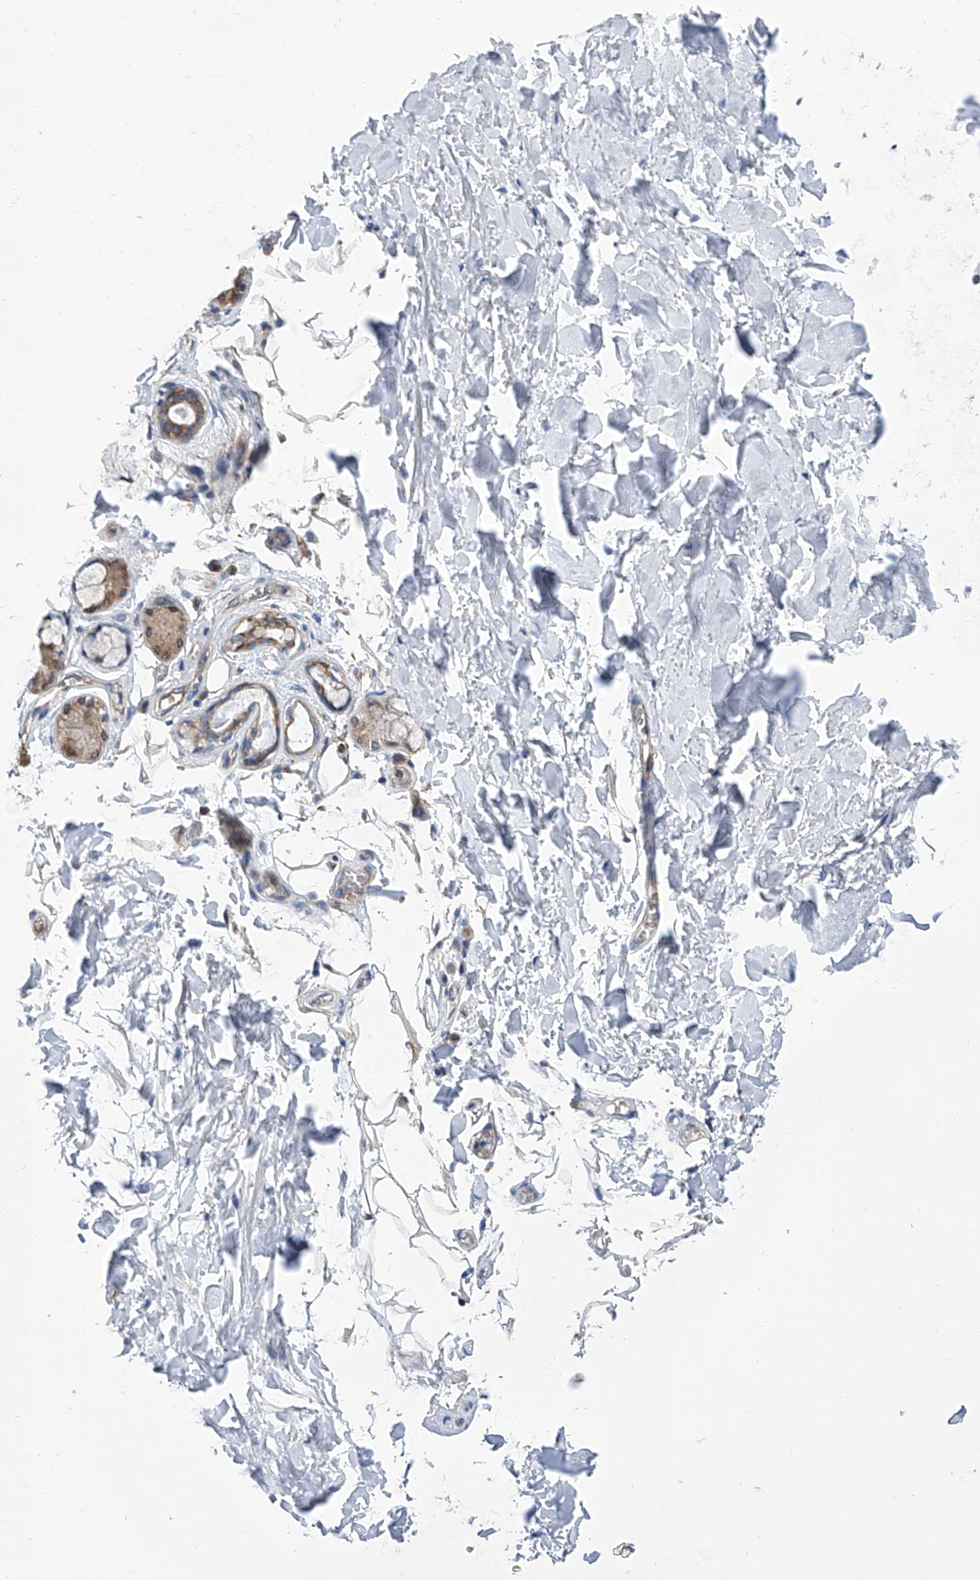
{"staining": {"intensity": "negative", "quantity": "none", "location": "none"}, "tissue": "adipose tissue", "cell_type": "Adipocytes", "image_type": "normal", "snomed": [{"axis": "morphology", "description": "Normal tissue, NOS"}, {"axis": "topography", "description": "Cartilage tissue"}], "caption": "Human adipose tissue stained for a protein using immunohistochemistry reveals no expression in adipocytes.", "gene": "GPT", "patient": {"sex": "female", "age": 63}}